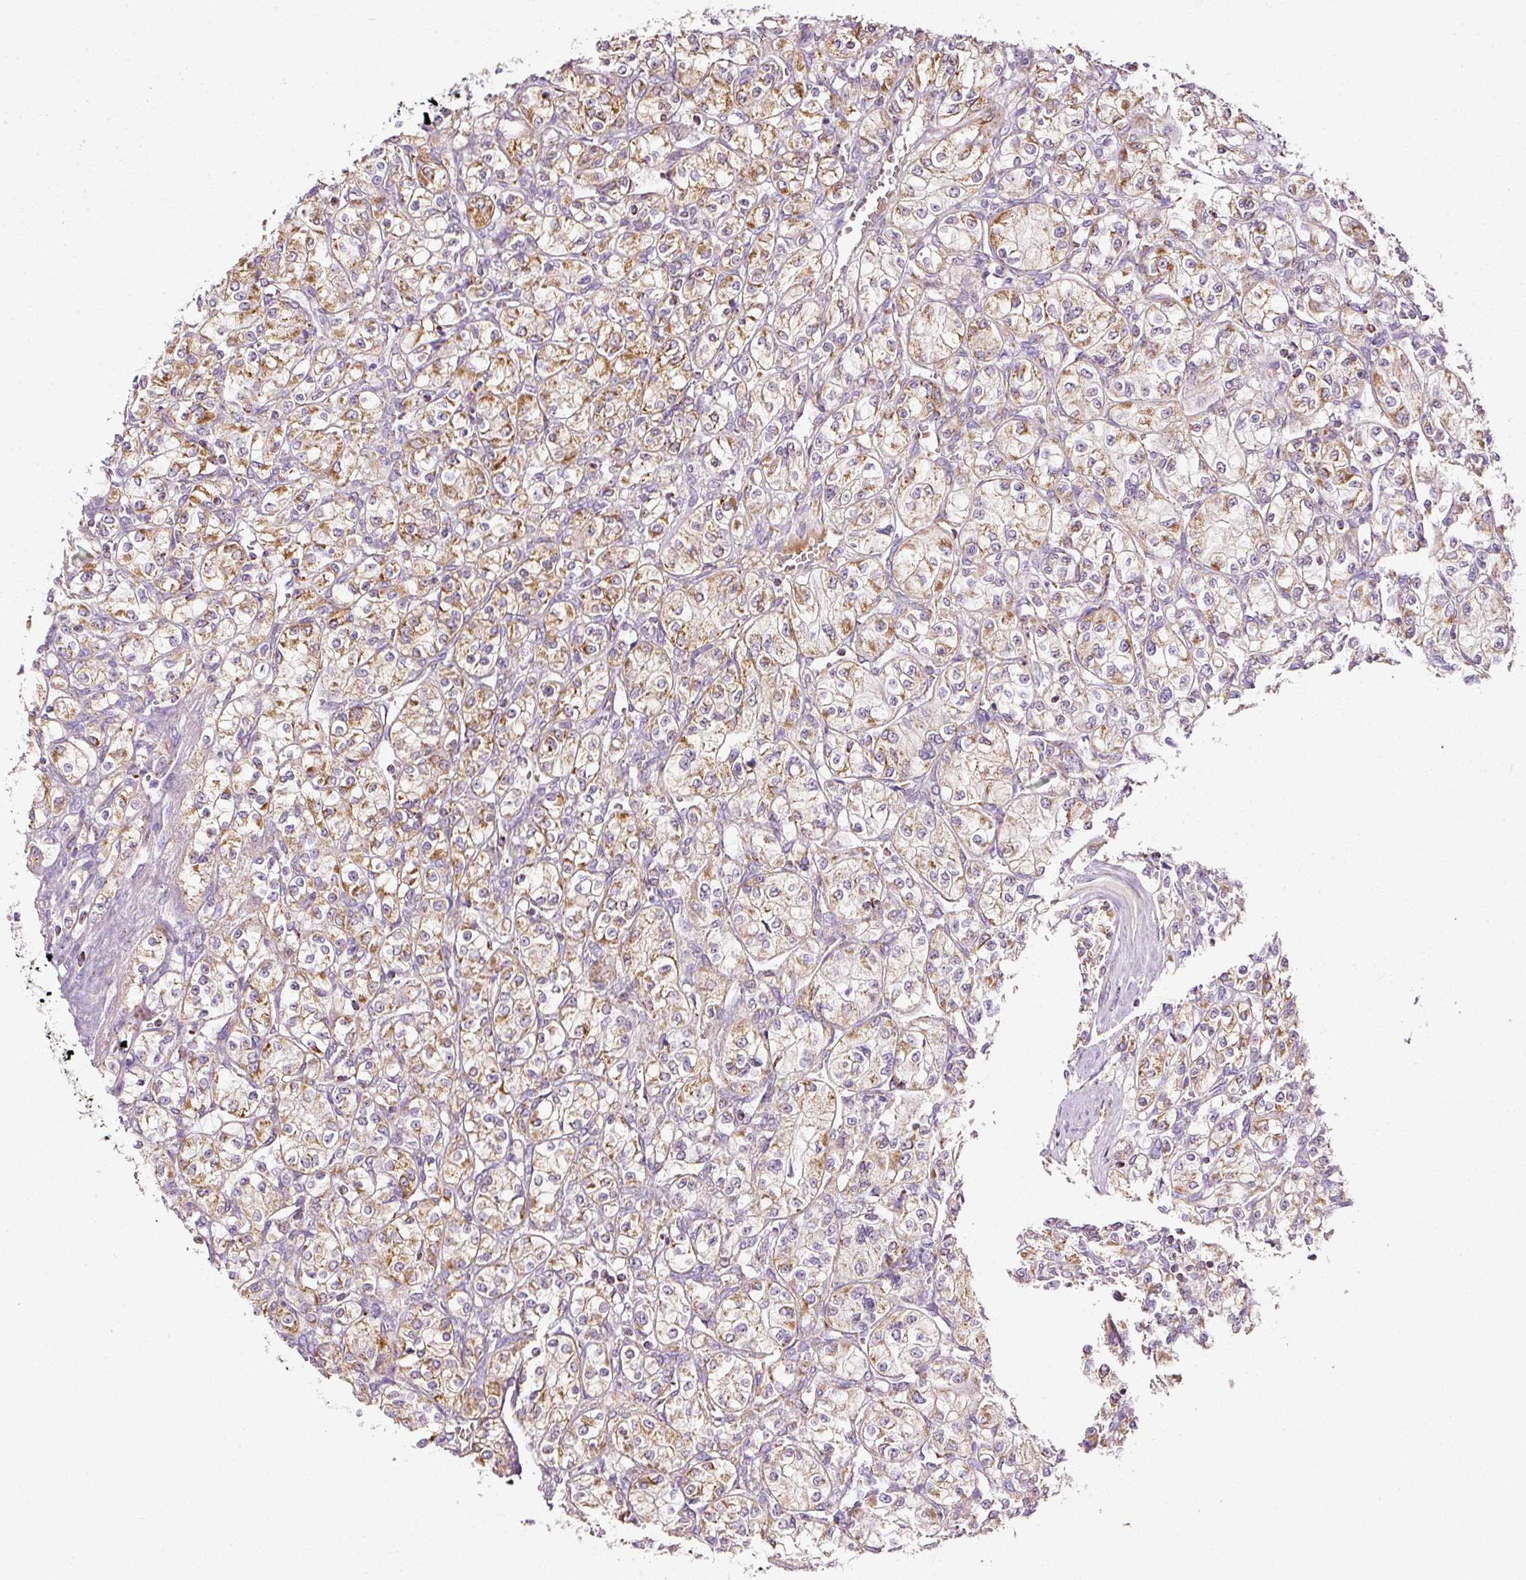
{"staining": {"intensity": "moderate", "quantity": ">75%", "location": "cytoplasmic/membranous"}, "tissue": "renal cancer", "cell_type": "Tumor cells", "image_type": "cancer", "snomed": [{"axis": "morphology", "description": "Adenocarcinoma, NOS"}, {"axis": "topography", "description": "Kidney"}], "caption": "Renal cancer (adenocarcinoma) stained with a brown dye displays moderate cytoplasmic/membranous positive positivity in about >75% of tumor cells.", "gene": "SDHA", "patient": {"sex": "male", "age": 77}}